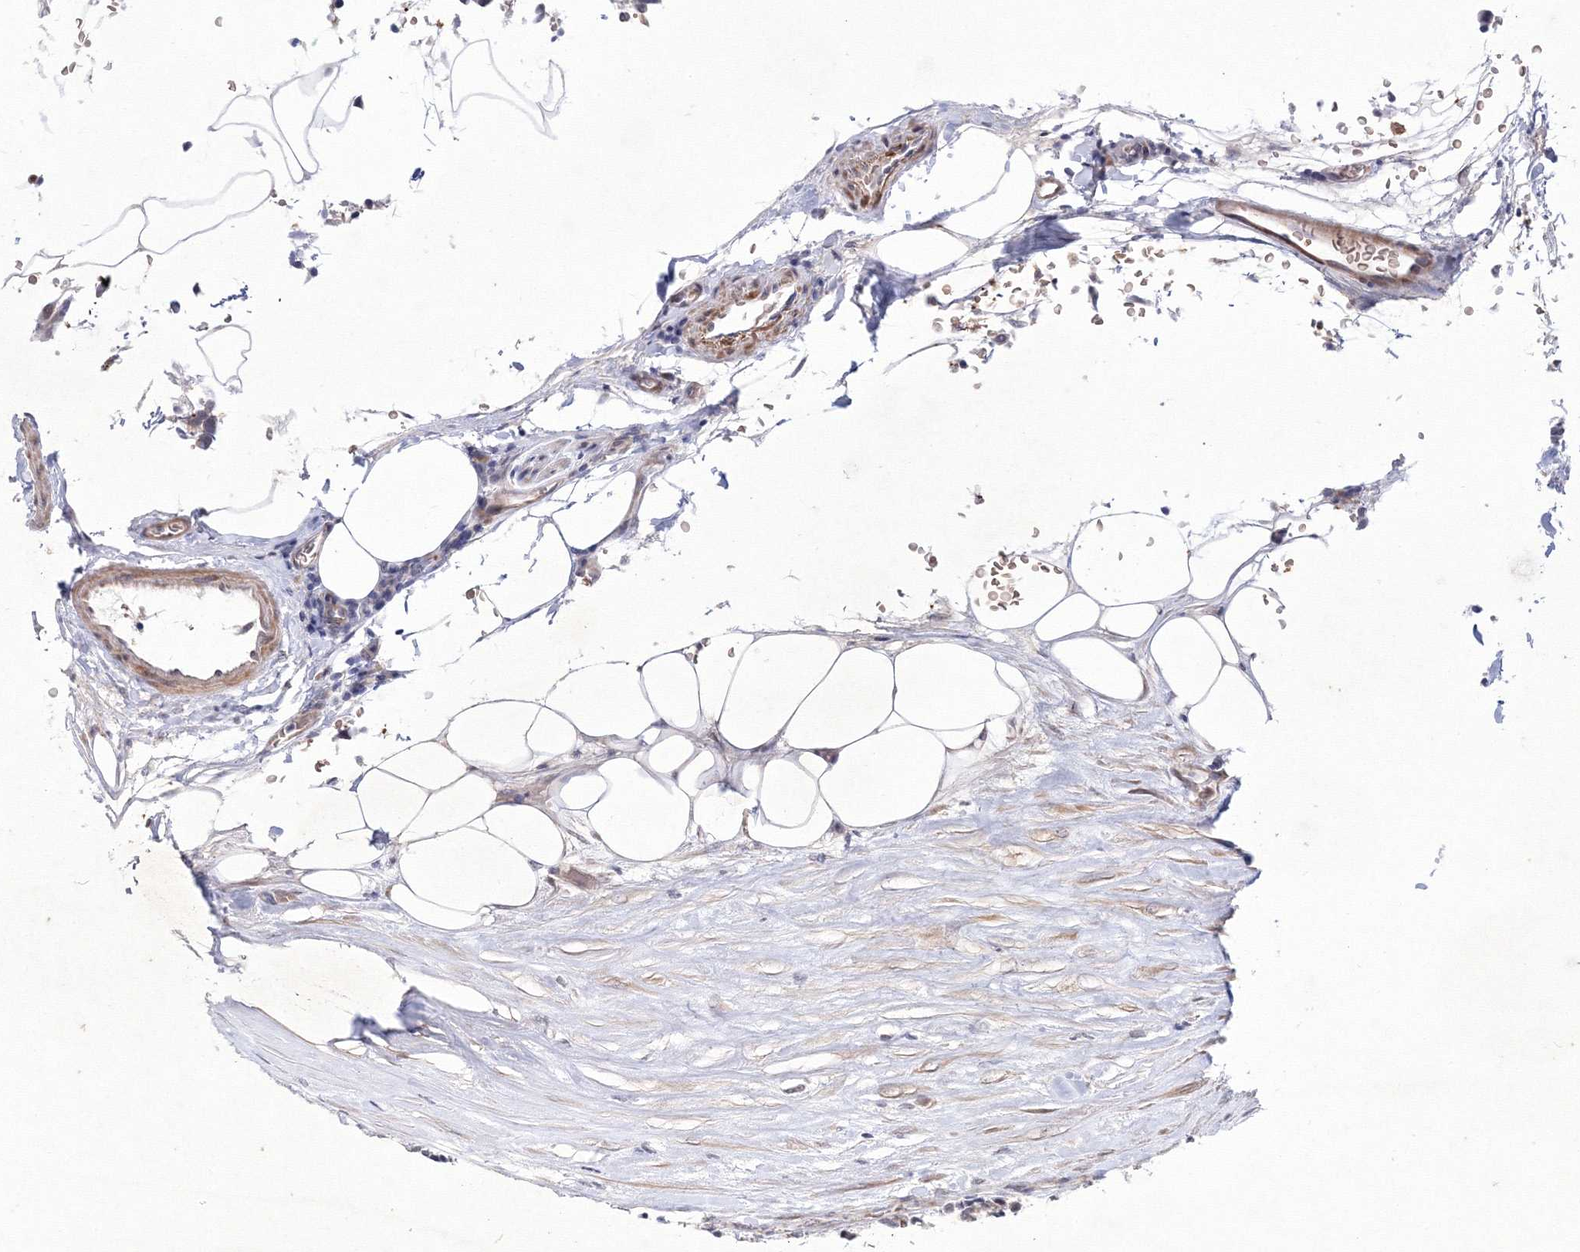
{"staining": {"intensity": "negative", "quantity": "none", "location": "none"}, "tissue": "carcinoid", "cell_type": "Tumor cells", "image_type": "cancer", "snomed": [{"axis": "morphology", "description": "Carcinoid, malignant, NOS"}, {"axis": "topography", "description": "Pancreas"}], "caption": "This is an IHC histopathology image of carcinoid. There is no positivity in tumor cells.", "gene": "C11orf52", "patient": {"sex": "female", "age": 54}}